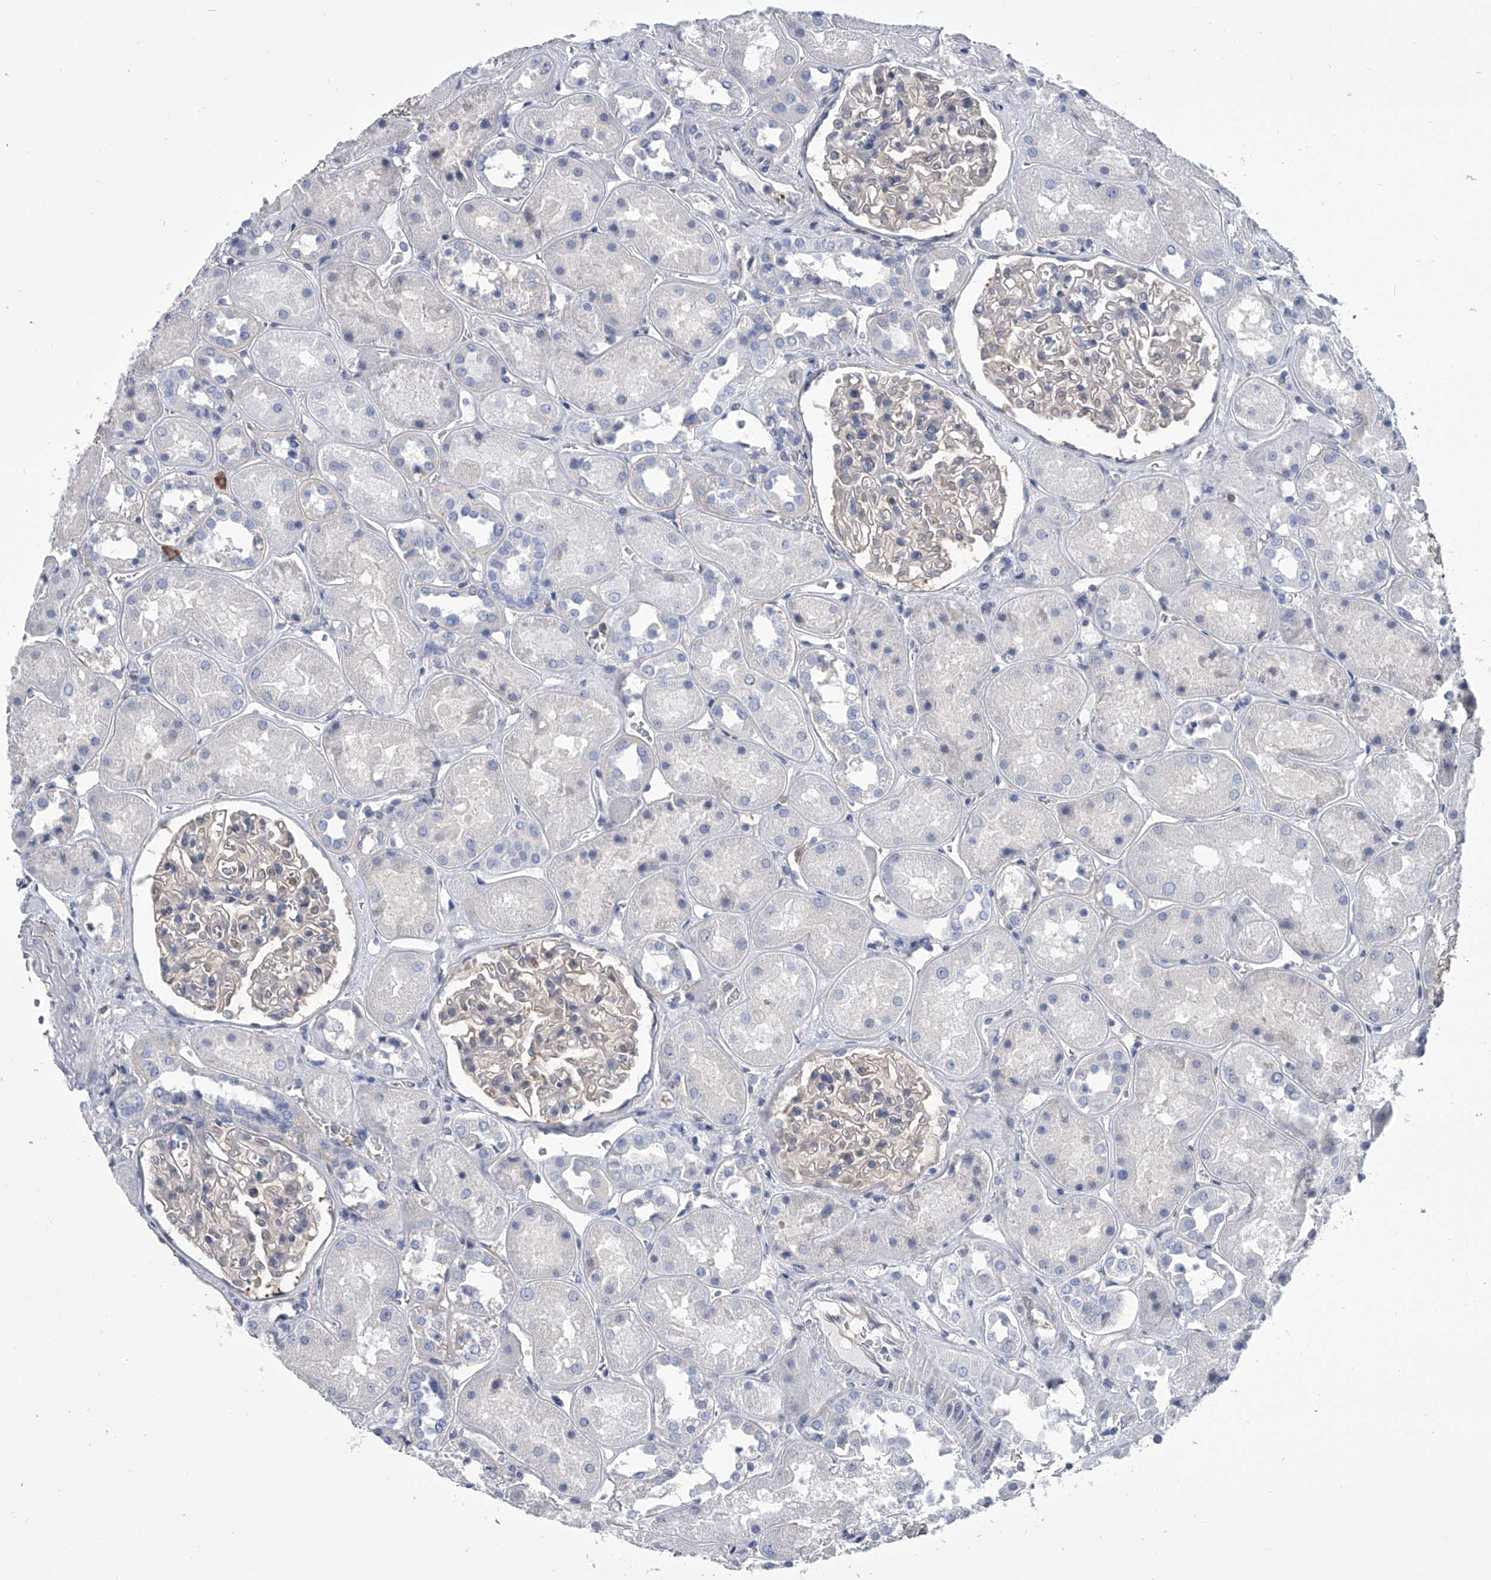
{"staining": {"intensity": "moderate", "quantity": "<25%", "location": "cytoplasmic/membranous"}, "tissue": "kidney", "cell_type": "Cells in glomeruli", "image_type": "normal", "snomed": [{"axis": "morphology", "description": "Normal tissue, NOS"}, {"axis": "topography", "description": "Kidney"}], "caption": "DAB immunohistochemical staining of unremarkable kidney shows moderate cytoplasmic/membranous protein expression in about <25% of cells in glomeruli.", "gene": "SERPINB9", "patient": {"sex": "male", "age": 70}}